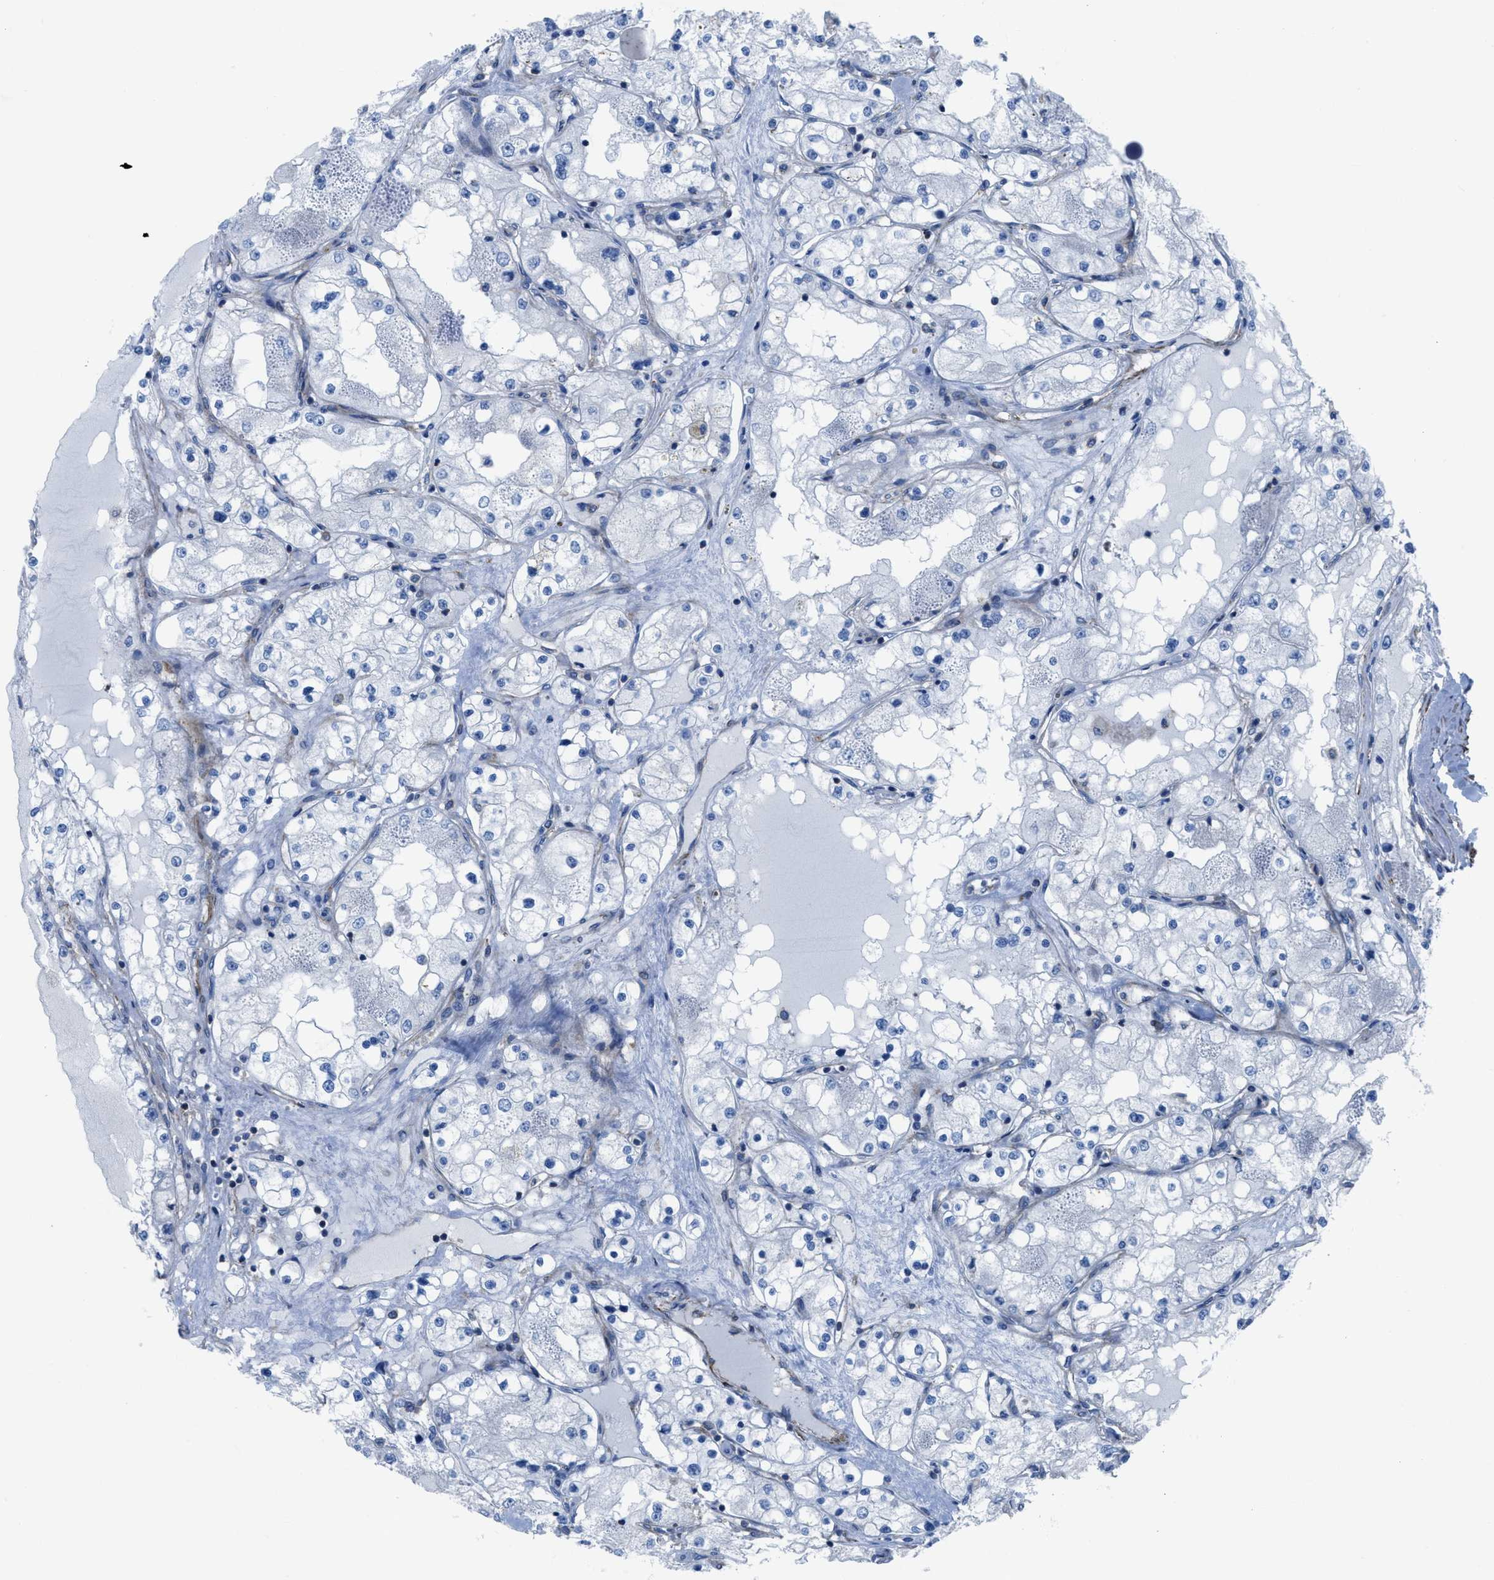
{"staining": {"intensity": "negative", "quantity": "none", "location": "none"}, "tissue": "renal cancer", "cell_type": "Tumor cells", "image_type": "cancer", "snomed": [{"axis": "morphology", "description": "Adenocarcinoma, NOS"}, {"axis": "topography", "description": "Kidney"}], "caption": "Human renal cancer stained for a protein using immunohistochemistry exhibits no staining in tumor cells.", "gene": "KCNH7", "patient": {"sex": "male", "age": 68}}